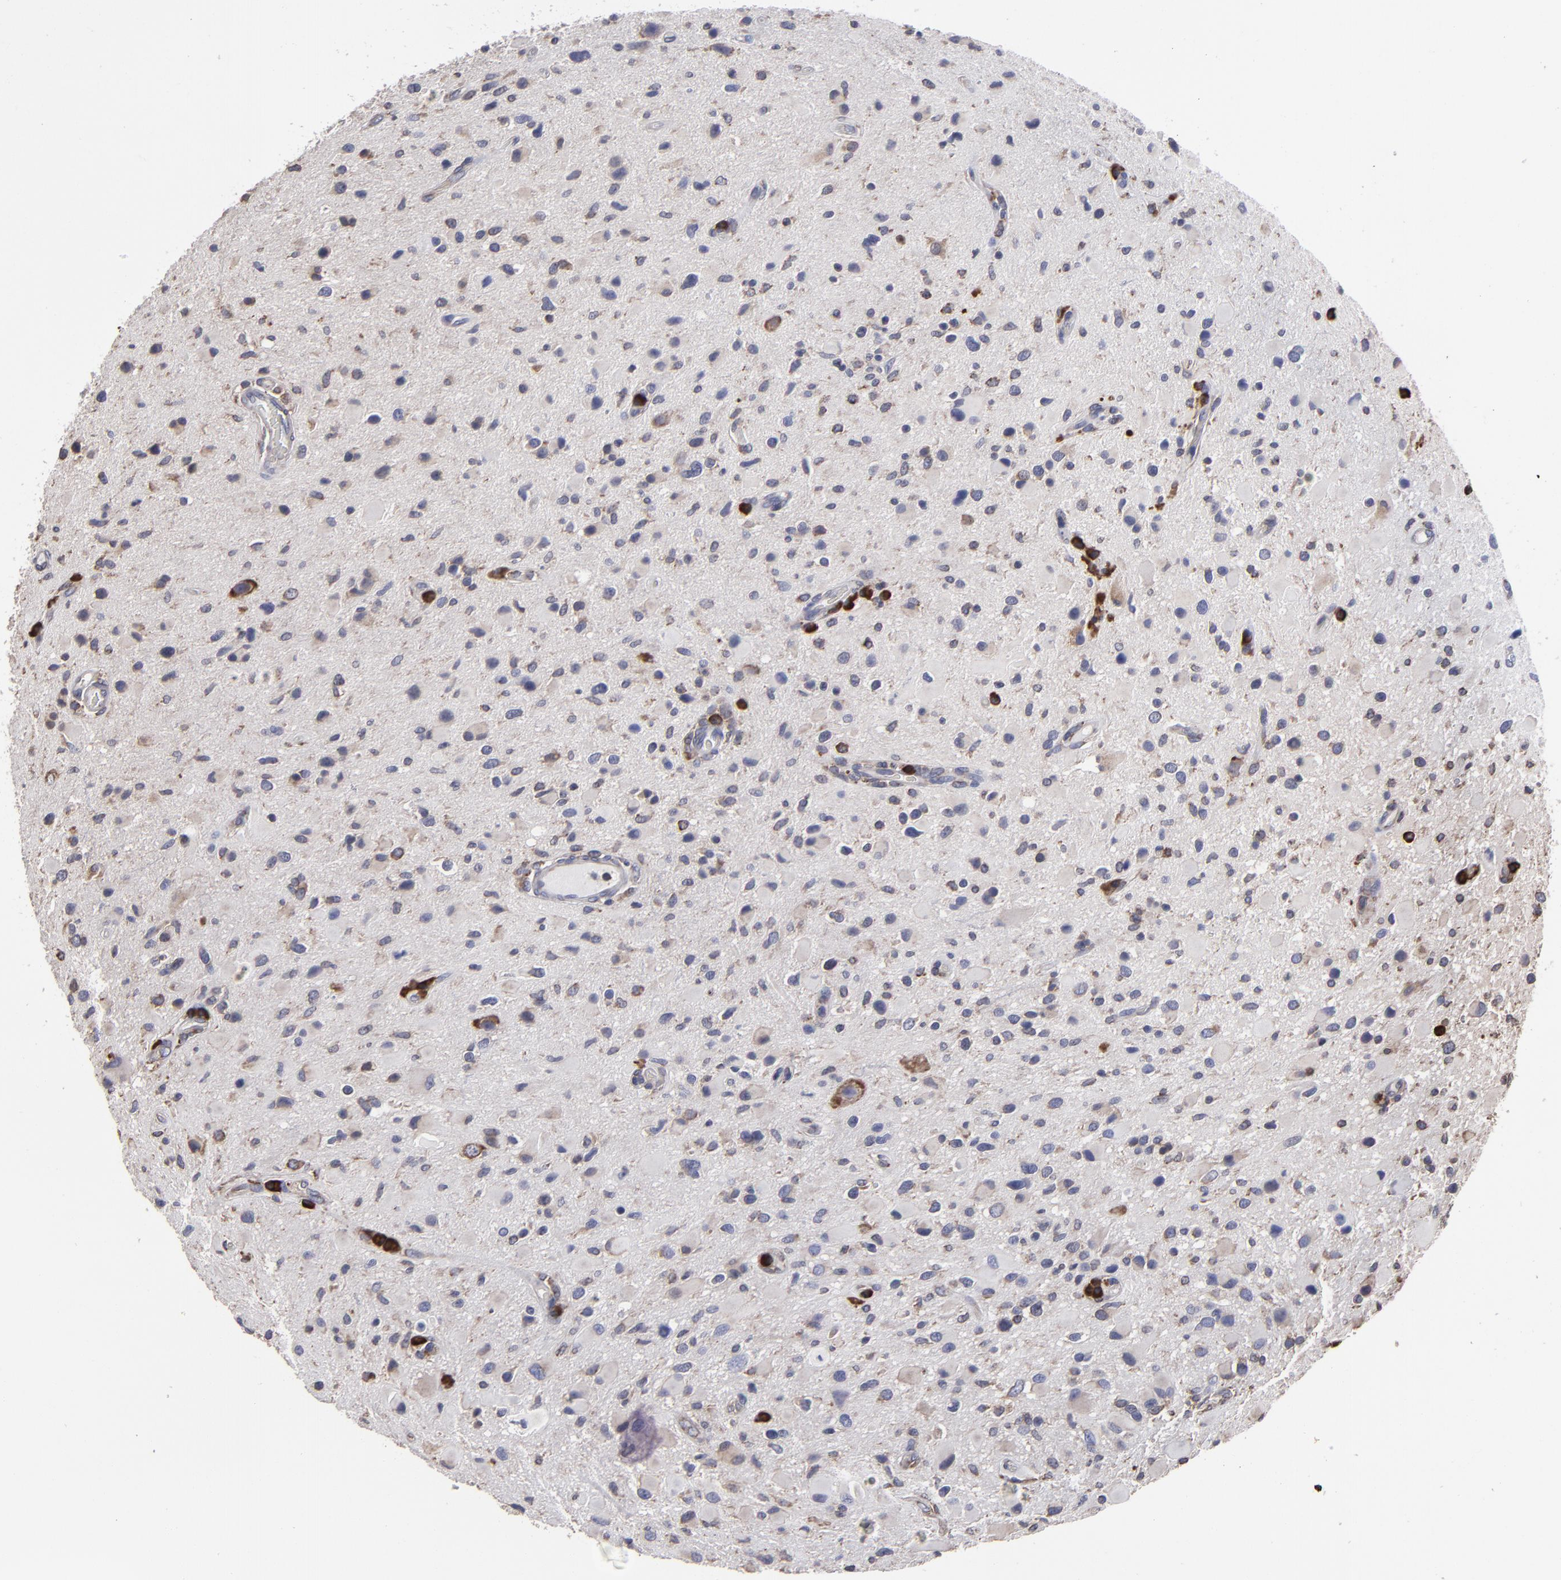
{"staining": {"intensity": "weak", "quantity": "25%-75%", "location": "cytoplasmic/membranous"}, "tissue": "glioma", "cell_type": "Tumor cells", "image_type": "cancer", "snomed": [{"axis": "morphology", "description": "Glioma, malignant, Low grade"}, {"axis": "topography", "description": "Brain"}], "caption": "The immunohistochemical stain highlights weak cytoplasmic/membranous positivity in tumor cells of malignant glioma (low-grade) tissue.", "gene": "SND1", "patient": {"sex": "female", "age": 32}}